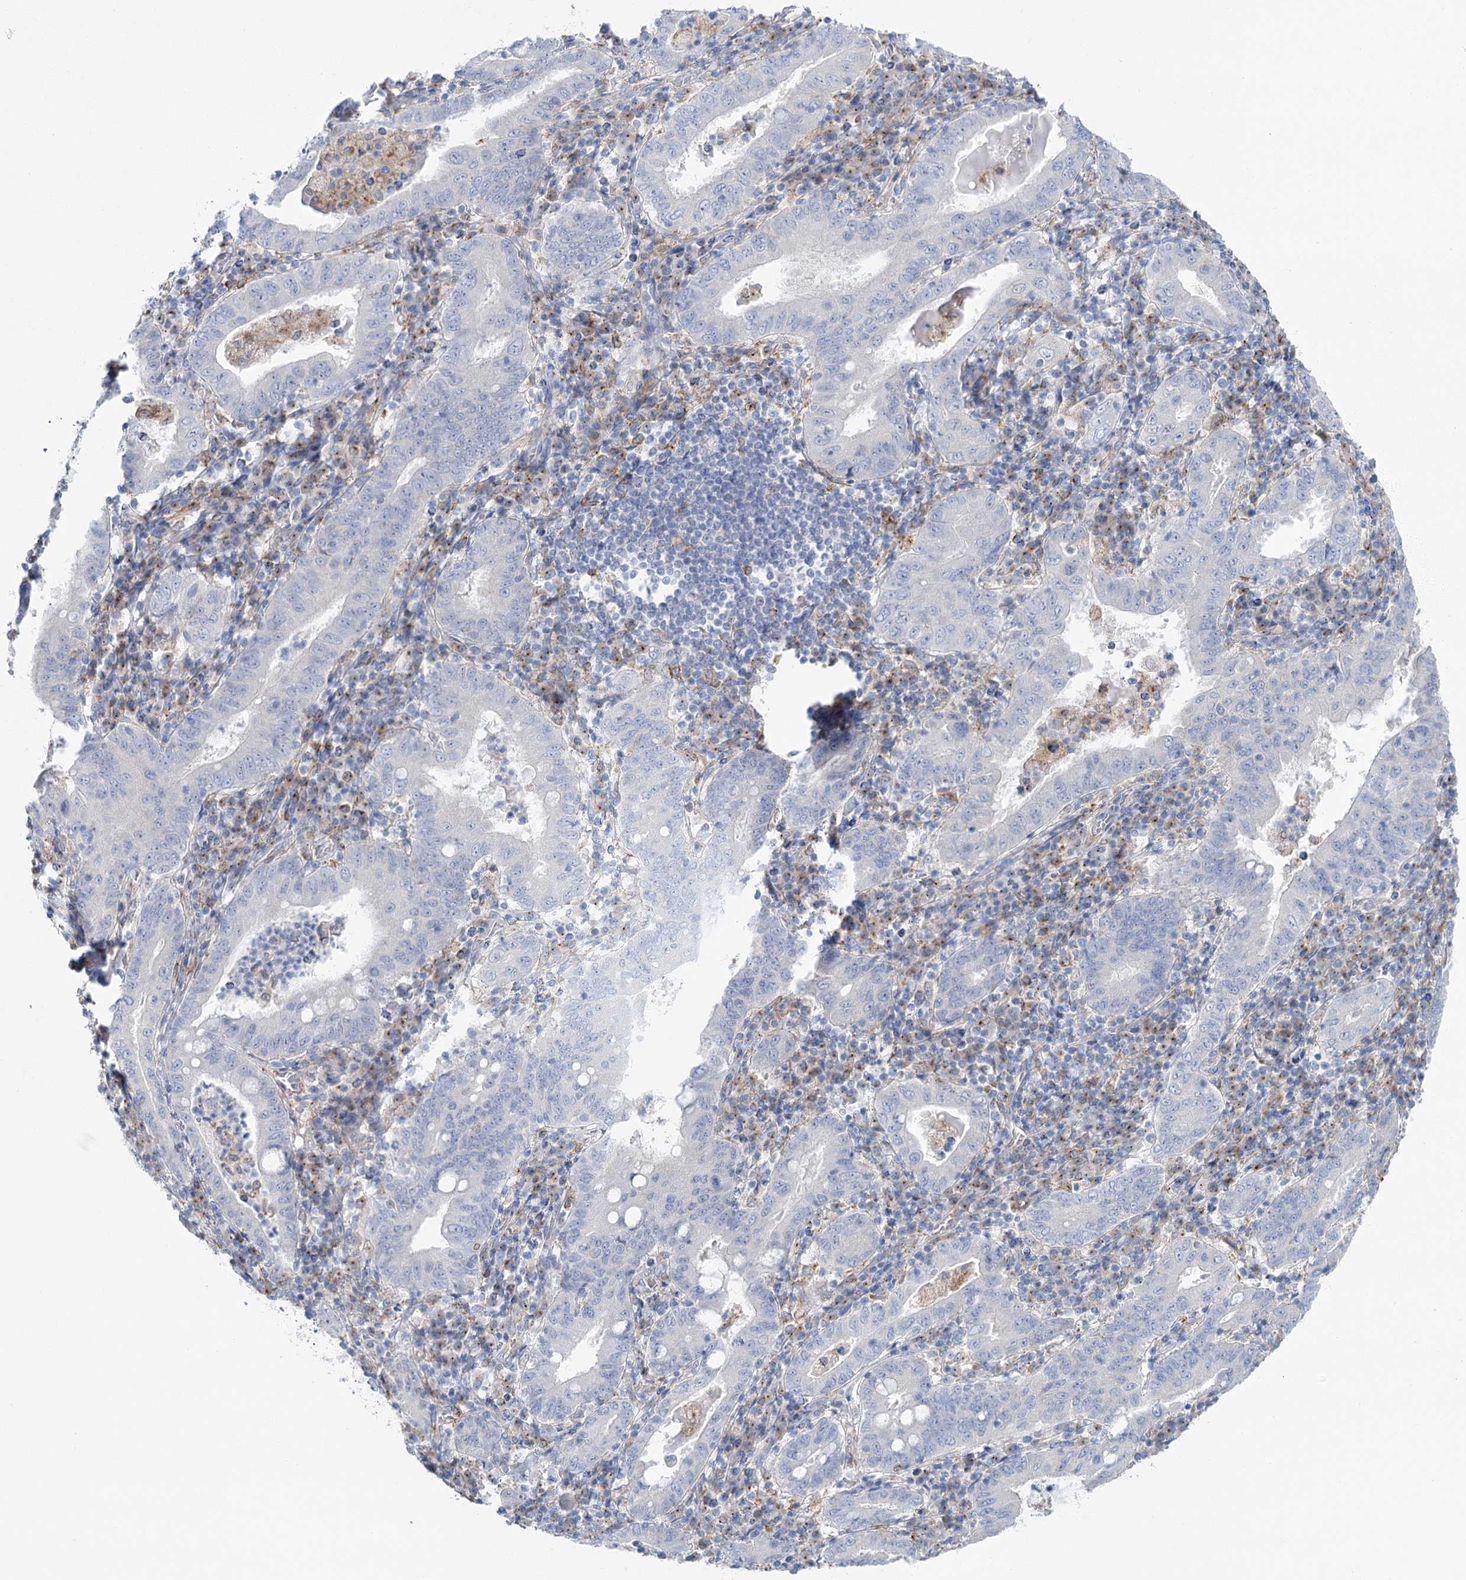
{"staining": {"intensity": "negative", "quantity": "none", "location": "none"}, "tissue": "stomach cancer", "cell_type": "Tumor cells", "image_type": "cancer", "snomed": [{"axis": "morphology", "description": "Normal tissue, NOS"}, {"axis": "morphology", "description": "Adenocarcinoma, NOS"}, {"axis": "topography", "description": "Esophagus"}, {"axis": "topography", "description": "Stomach, upper"}, {"axis": "topography", "description": "Peripheral nerve tissue"}], "caption": "Tumor cells show no significant protein positivity in stomach adenocarcinoma.", "gene": "CCDC88A", "patient": {"sex": "male", "age": 62}}